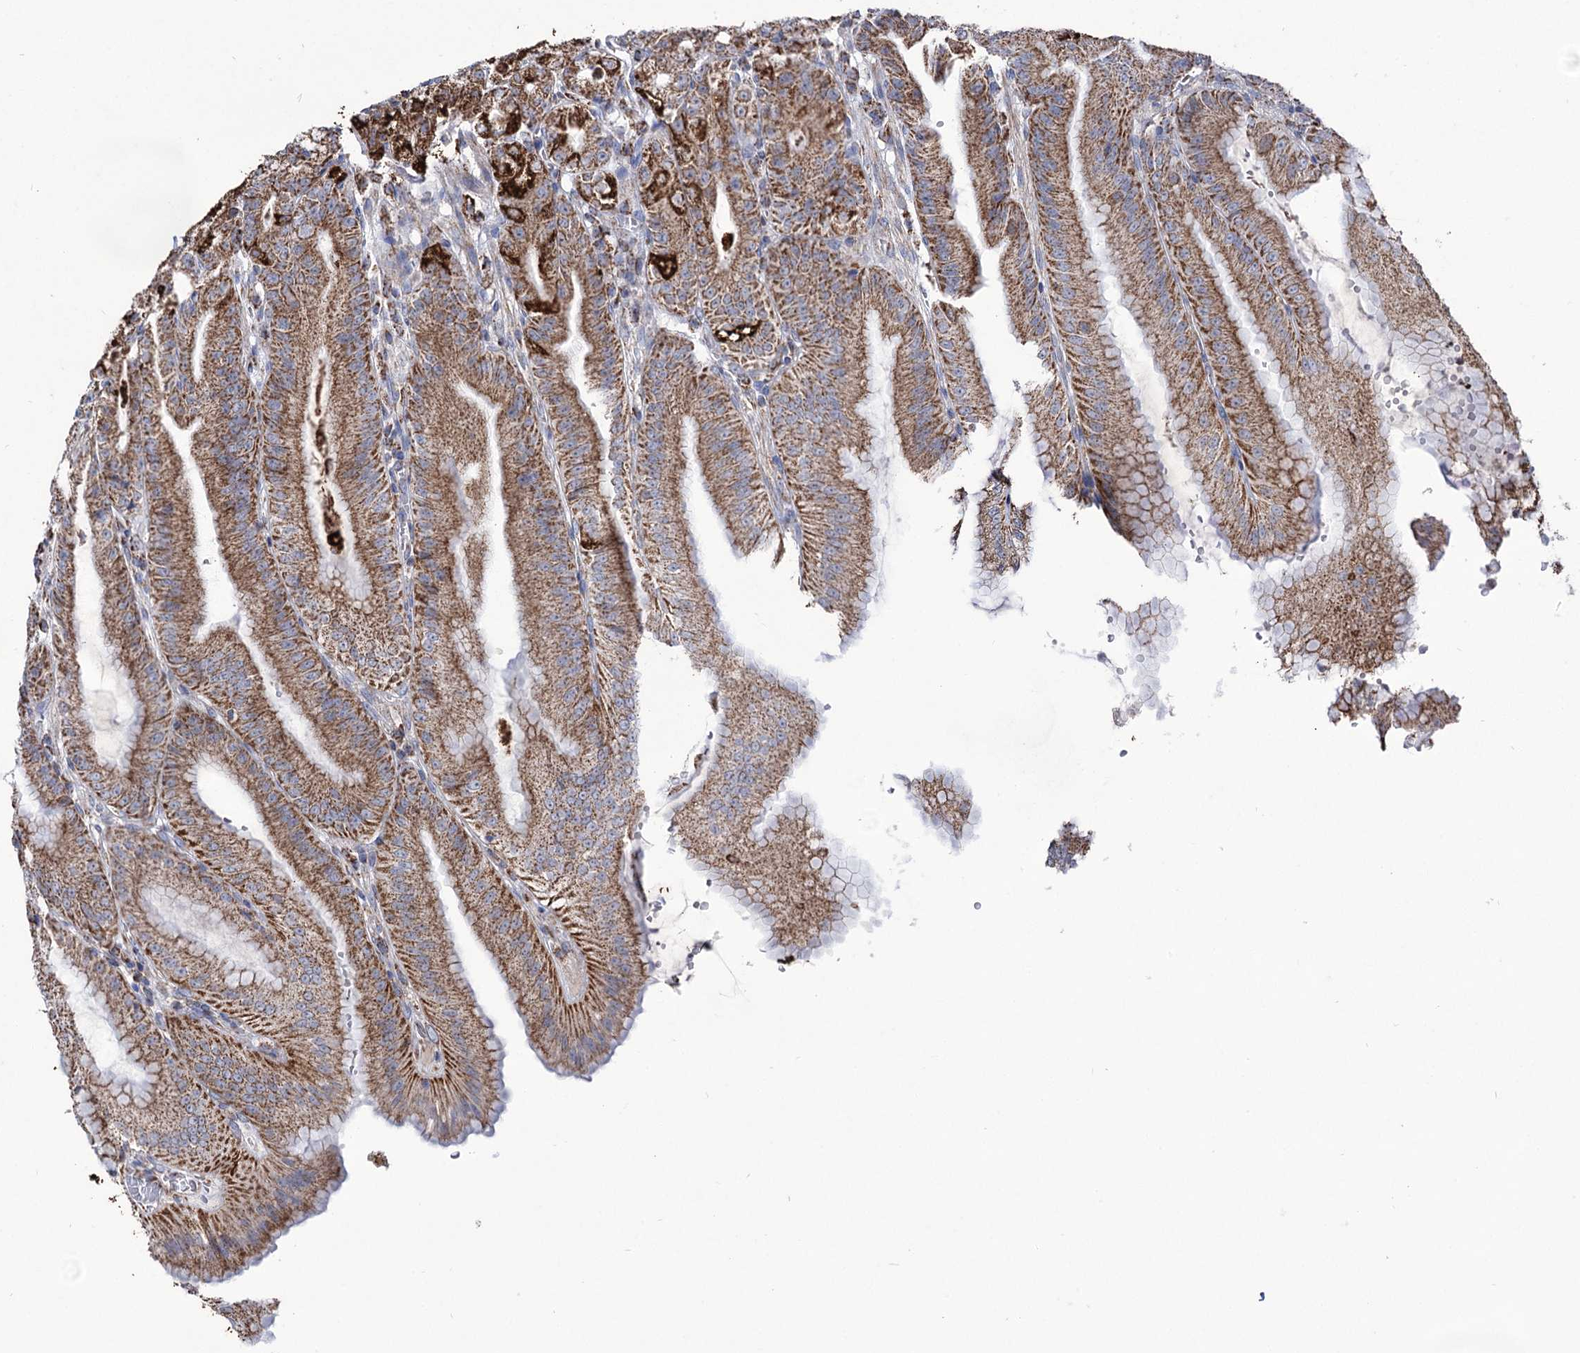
{"staining": {"intensity": "strong", "quantity": ">75%", "location": "cytoplasmic/membranous"}, "tissue": "stomach", "cell_type": "Glandular cells", "image_type": "normal", "snomed": [{"axis": "morphology", "description": "Normal tissue, NOS"}, {"axis": "topography", "description": "Stomach, upper"}, {"axis": "topography", "description": "Stomach, lower"}], "caption": "Approximately >75% of glandular cells in unremarkable human stomach exhibit strong cytoplasmic/membranous protein positivity as visualized by brown immunohistochemical staining.", "gene": "ABHD10", "patient": {"sex": "male", "age": 71}}